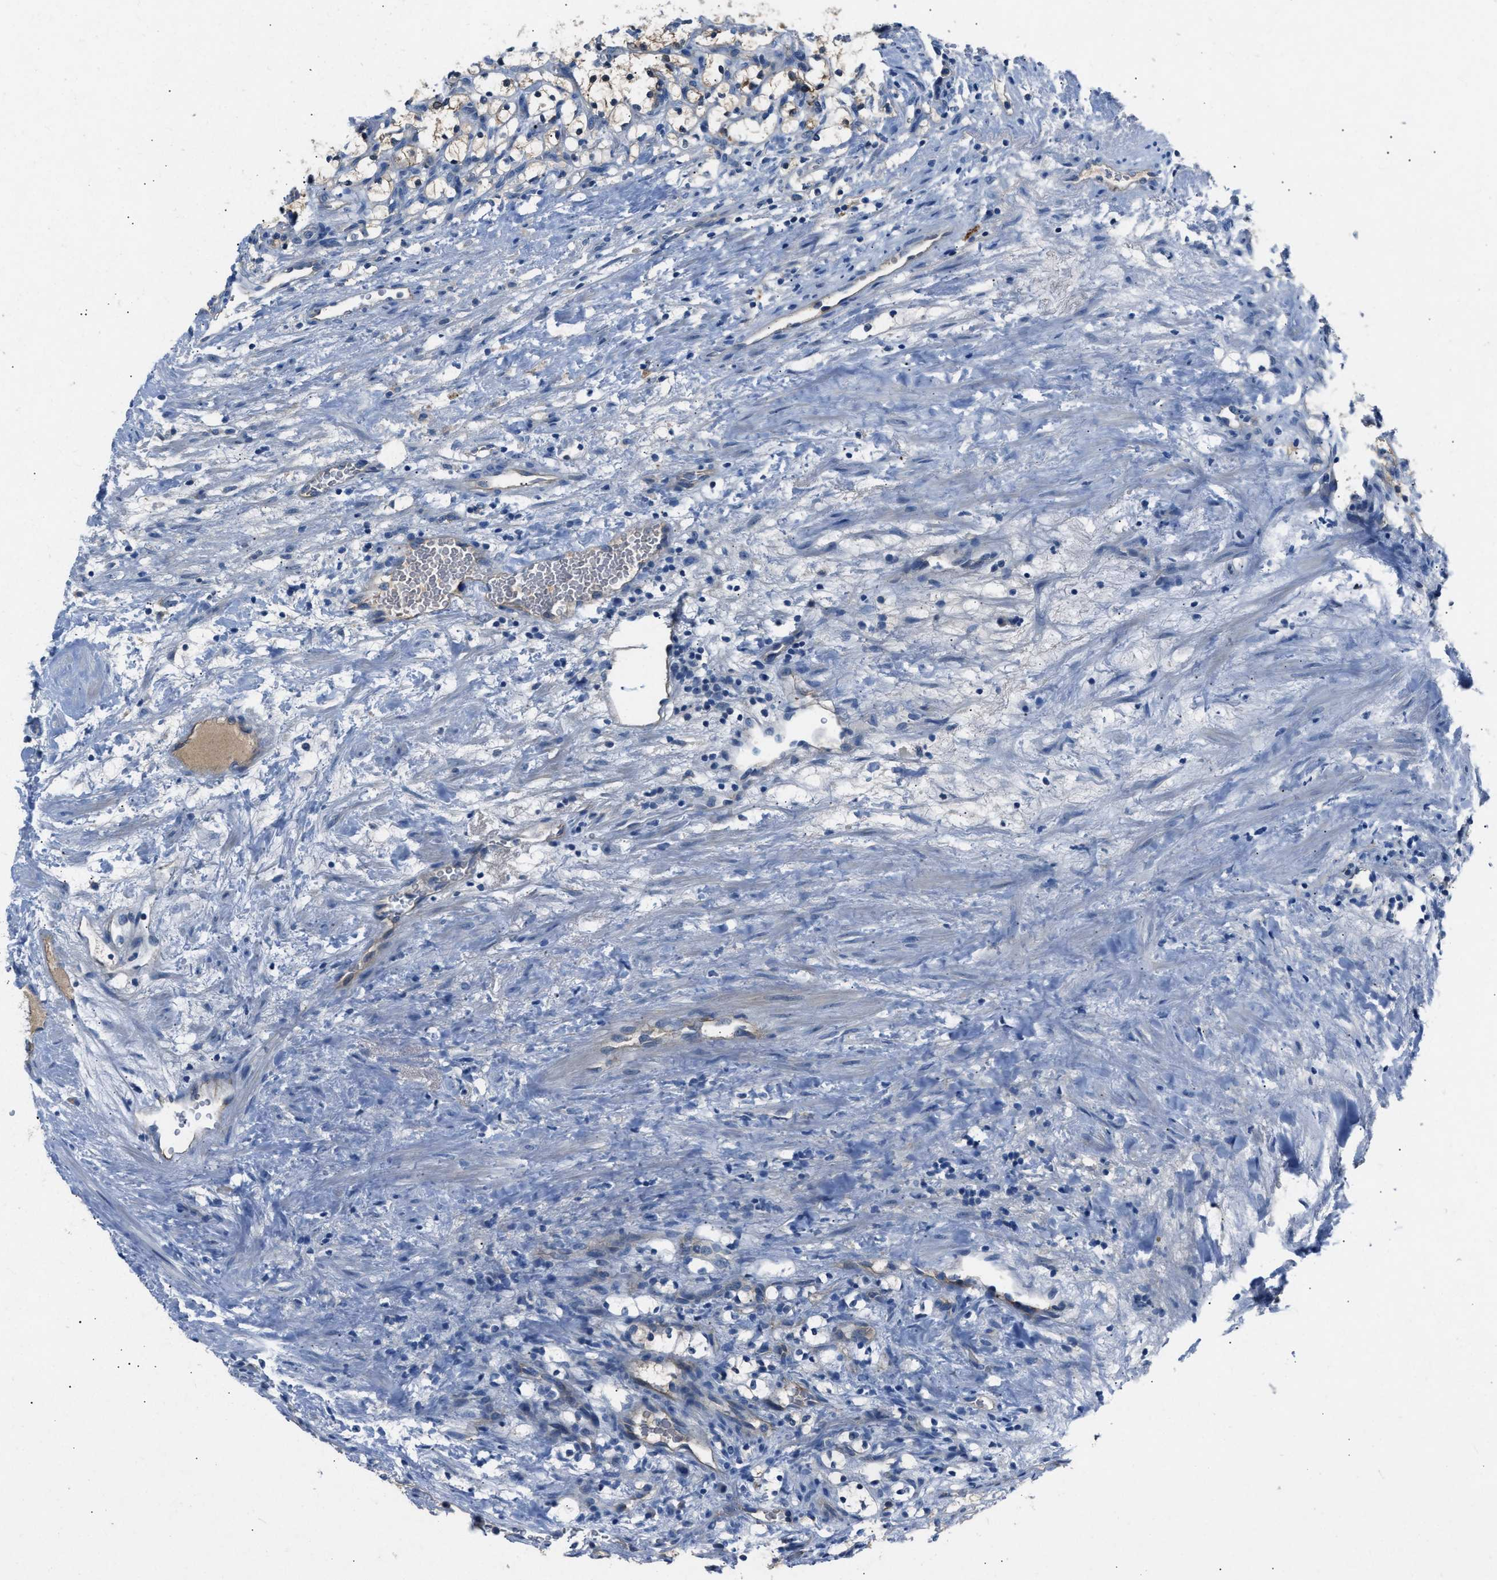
{"staining": {"intensity": "weak", "quantity": "25%-75%", "location": "cytoplasmic/membranous"}, "tissue": "renal cancer", "cell_type": "Tumor cells", "image_type": "cancer", "snomed": [{"axis": "morphology", "description": "Adenocarcinoma, NOS"}, {"axis": "topography", "description": "Kidney"}], "caption": "Immunohistochemistry (IHC) of human renal cancer exhibits low levels of weak cytoplasmic/membranous expression in about 25%-75% of tumor cells. The staining is performed using DAB brown chromogen to label protein expression. The nuclei are counter-stained blue using hematoxylin.", "gene": "DNAAF5", "patient": {"sex": "female", "age": 69}}